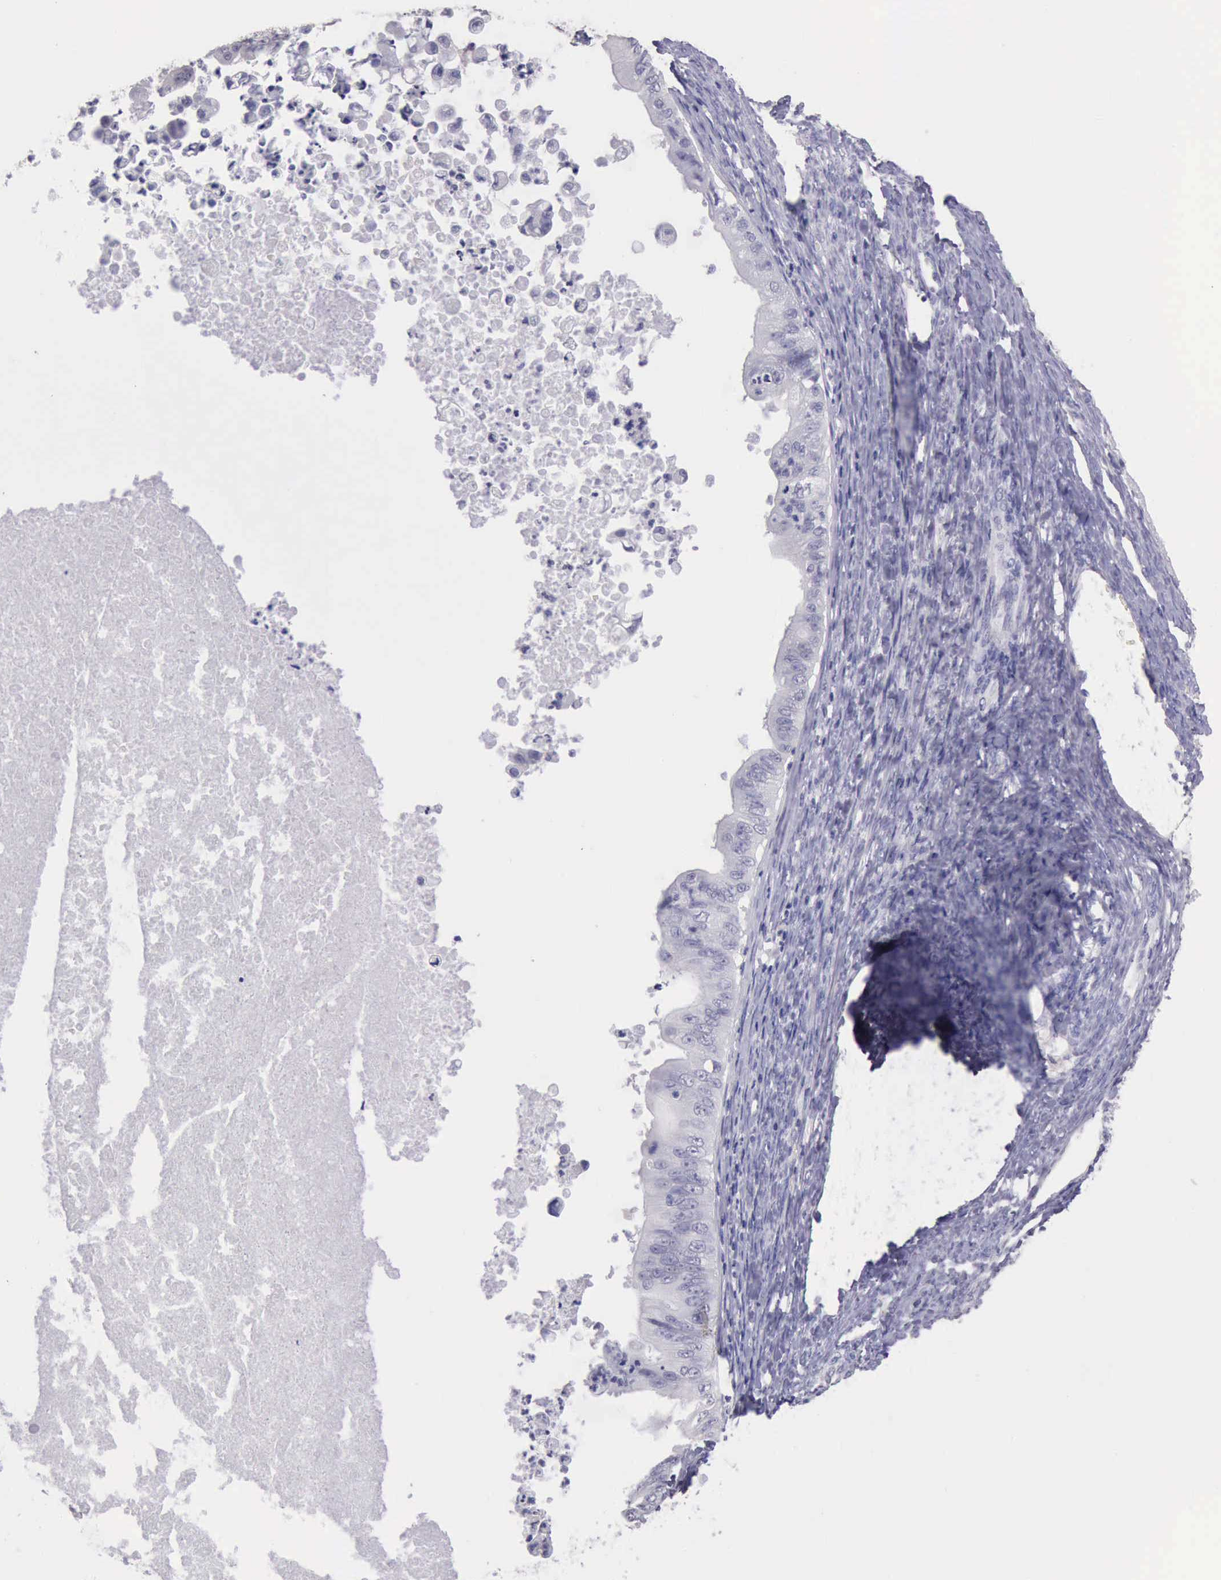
{"staining": {"intensity": "negative", "quantity": "none", "location": "none"}, "tissue": "ovarian cancer", "cell_type": "Tumor cells", "image_type": "cancer", "snomed": [{"axis": "morphology", "description": "Cystadenocarcinoma, mucinous, NOS"}, {"axis": "topography", "description": "Ovary"}], "caption": "High power microscopy photomicrograph of an immunohistochemistry photomicrograph of ovarian cancer, revealing no significant positivity in tumor cells.", "gene": "KCND1", "patient": {"sex": "female", "age": 37}}